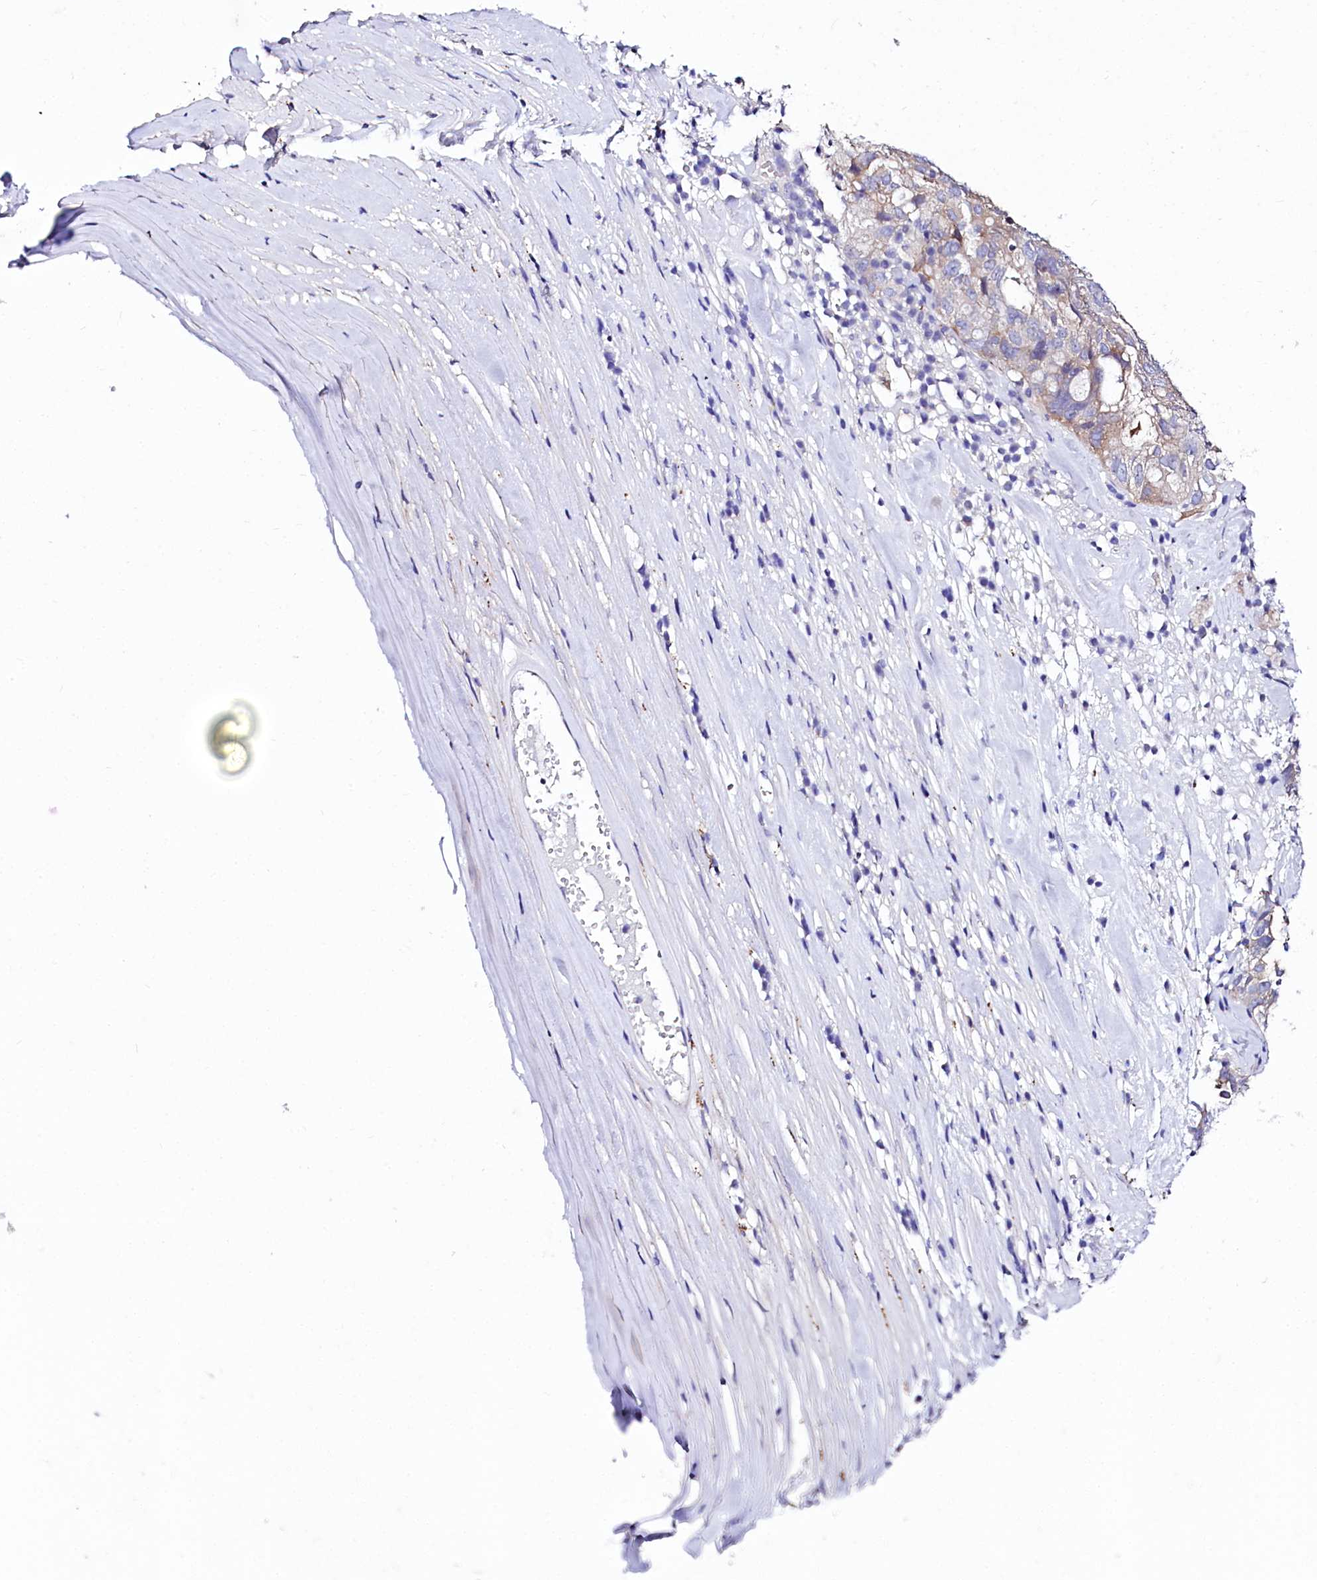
{"staining": {"intensity": "weak", "quantity": "25%-75%", "location": "cytoplasmic/membranous"}, "tissue": "ovarian cancer", "cell_type": "Tumor cells", "image_type": "cancer", "snomed": [{"axis": "morphology", "description": "Carcinoma, endometroid"}, {"axis": "topography", "description": "Ovary"}], "caption": "The photomicrograph reveals staining of ovarian cancer (endometroid carcinoma), revealing weak cytoplasmic/membranous protein staining (brown color) within tumor cells. (Brightfield microscopy of DAB IHC at high magnification).", "gene": "ABHD5", "patient": {"sex": "female", "age": 62}}